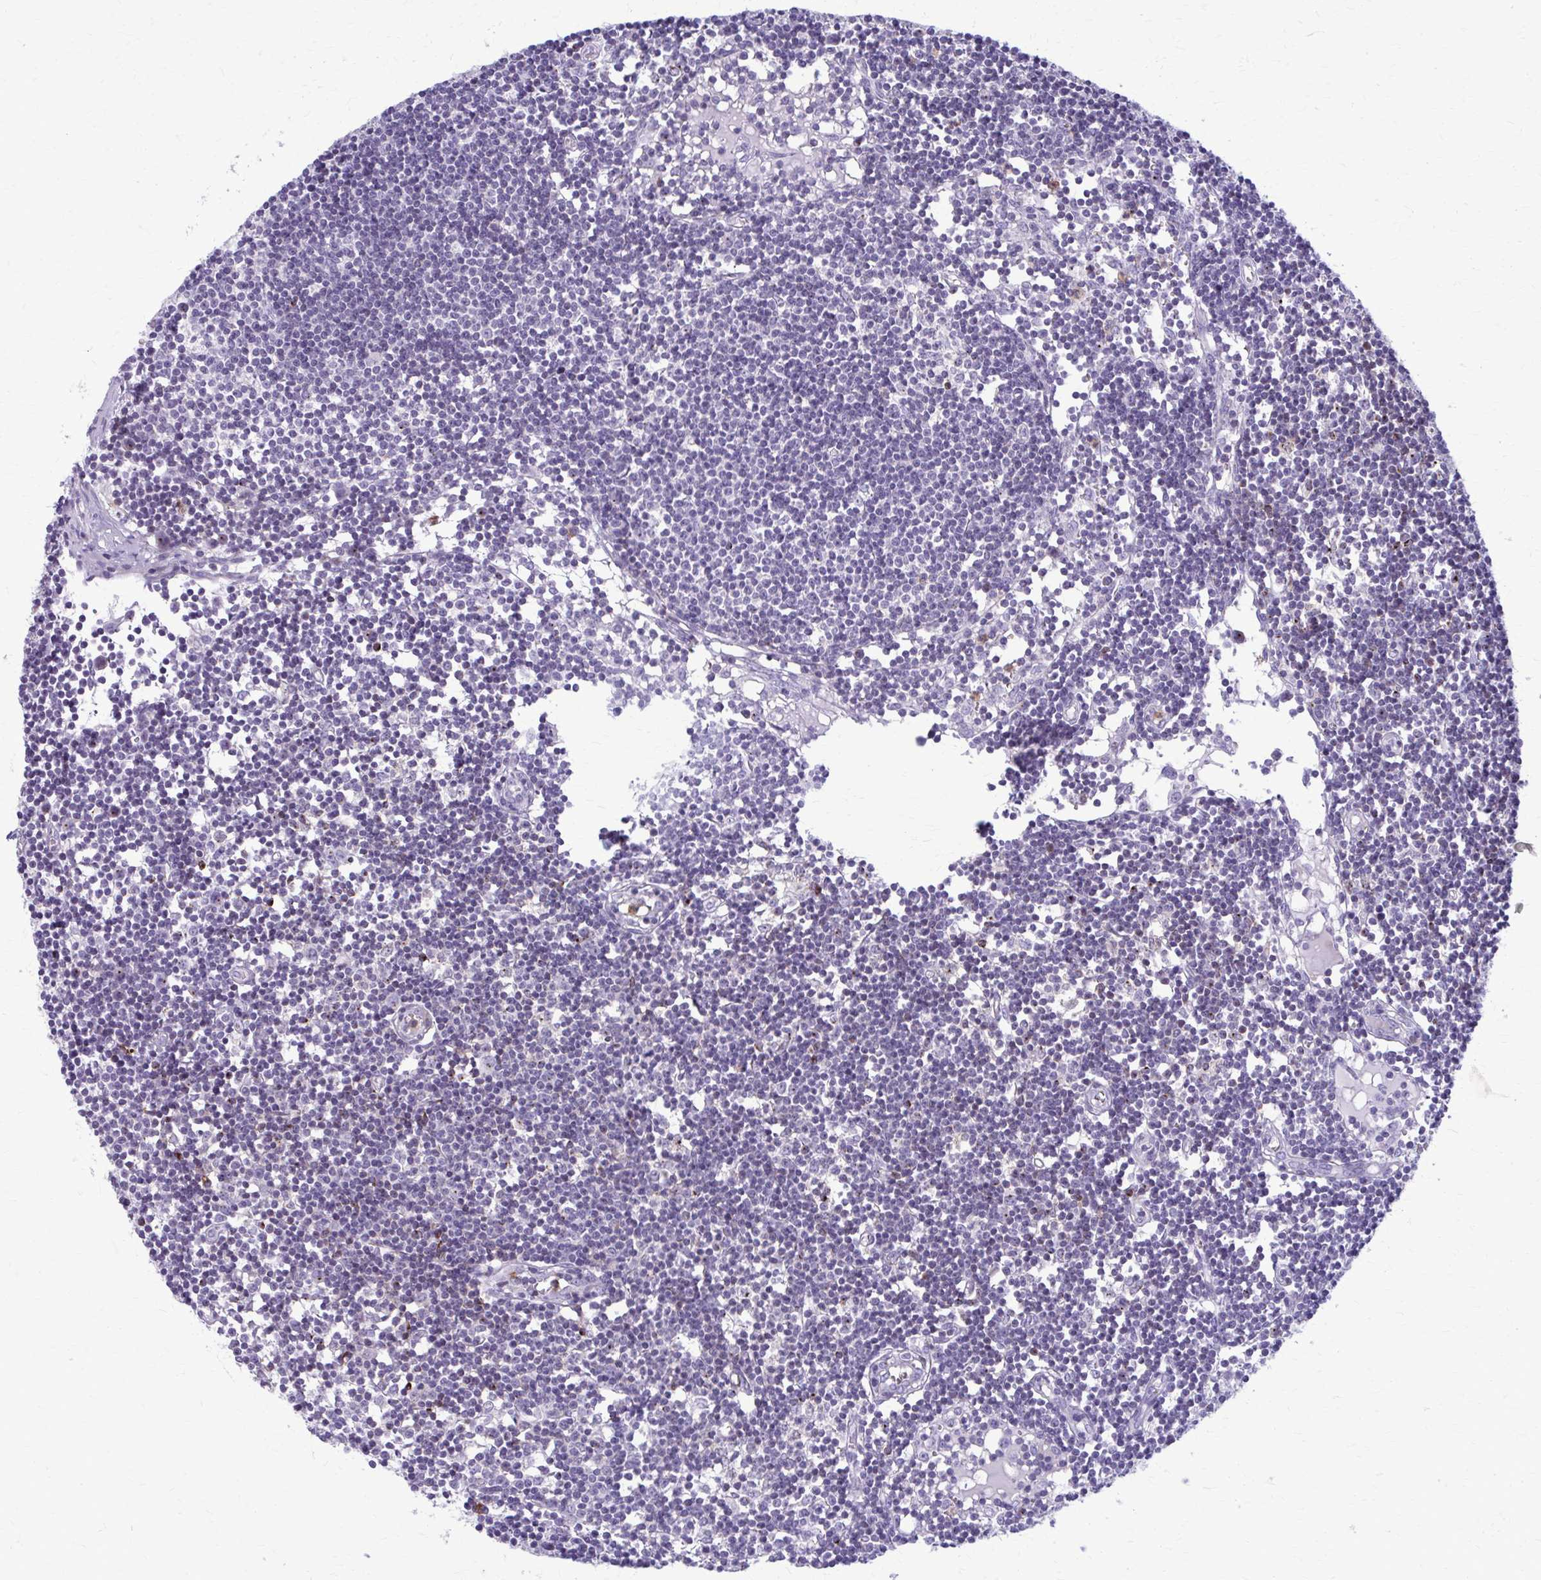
{"staining": {"intensity": "negative", "quantity": "none", "location": "none"}, "tissue": "lymph node", "cell_type": "Germinal center cells", "image_type": "normal", "snomed": [{"axis": "morphology", "description": "Normal tissue, NOS"}, {"axis": "topography", "description": "Lymph node"}], "caption": "High magnification brightfield microscopy of normal lymph node stained with DAB (brown) and counterstained with hematoxylin (blue): germinal center cells show no significant staining. (DAB immunohistochemistry (IHC) visualized using brightfield microscopy, high magnification).", "gene": "PEDS1", "patient": {"sex": "female", "age": 11}}